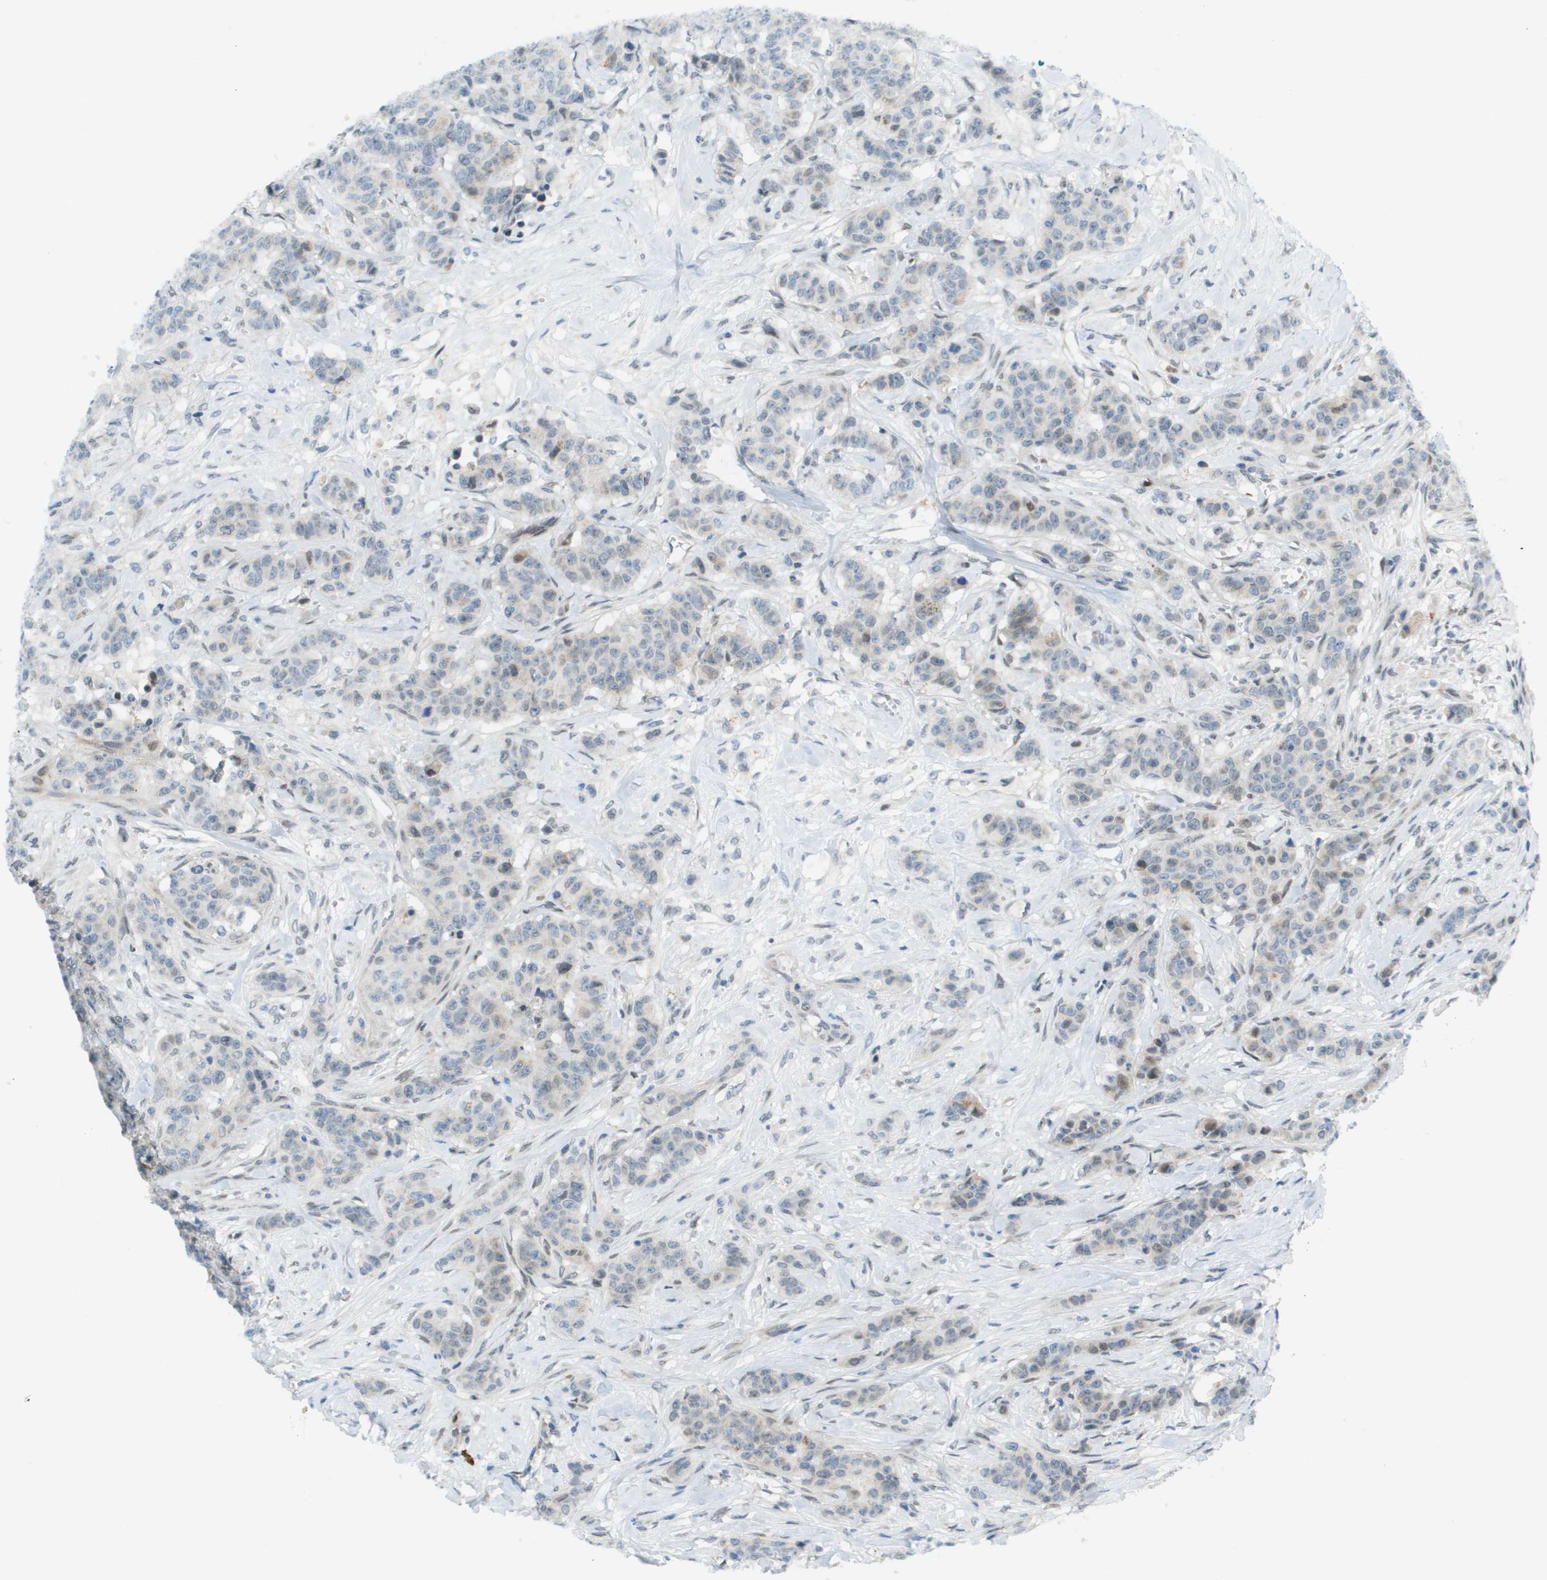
{"staining": {"intensity": "negative", "quantity": "none", "location": "none"}, "tissue": "breast cancer", "cell_type": "Tumor cells", "image_type": "cancer", "snomed": [{"axis": "morphology", "description": "Normal tissue, NOS"}, {"axis": "morphology", "description": "Duct carcinoma"}, {"axis": "topography", "description": "Breast"}], "caption": "Tumor cells are negative for brown protein staining in breast cancer (invasive ductal carcinoma).", "gene": "CACNB4", "patient": {"sex": "female", "age": 40}}